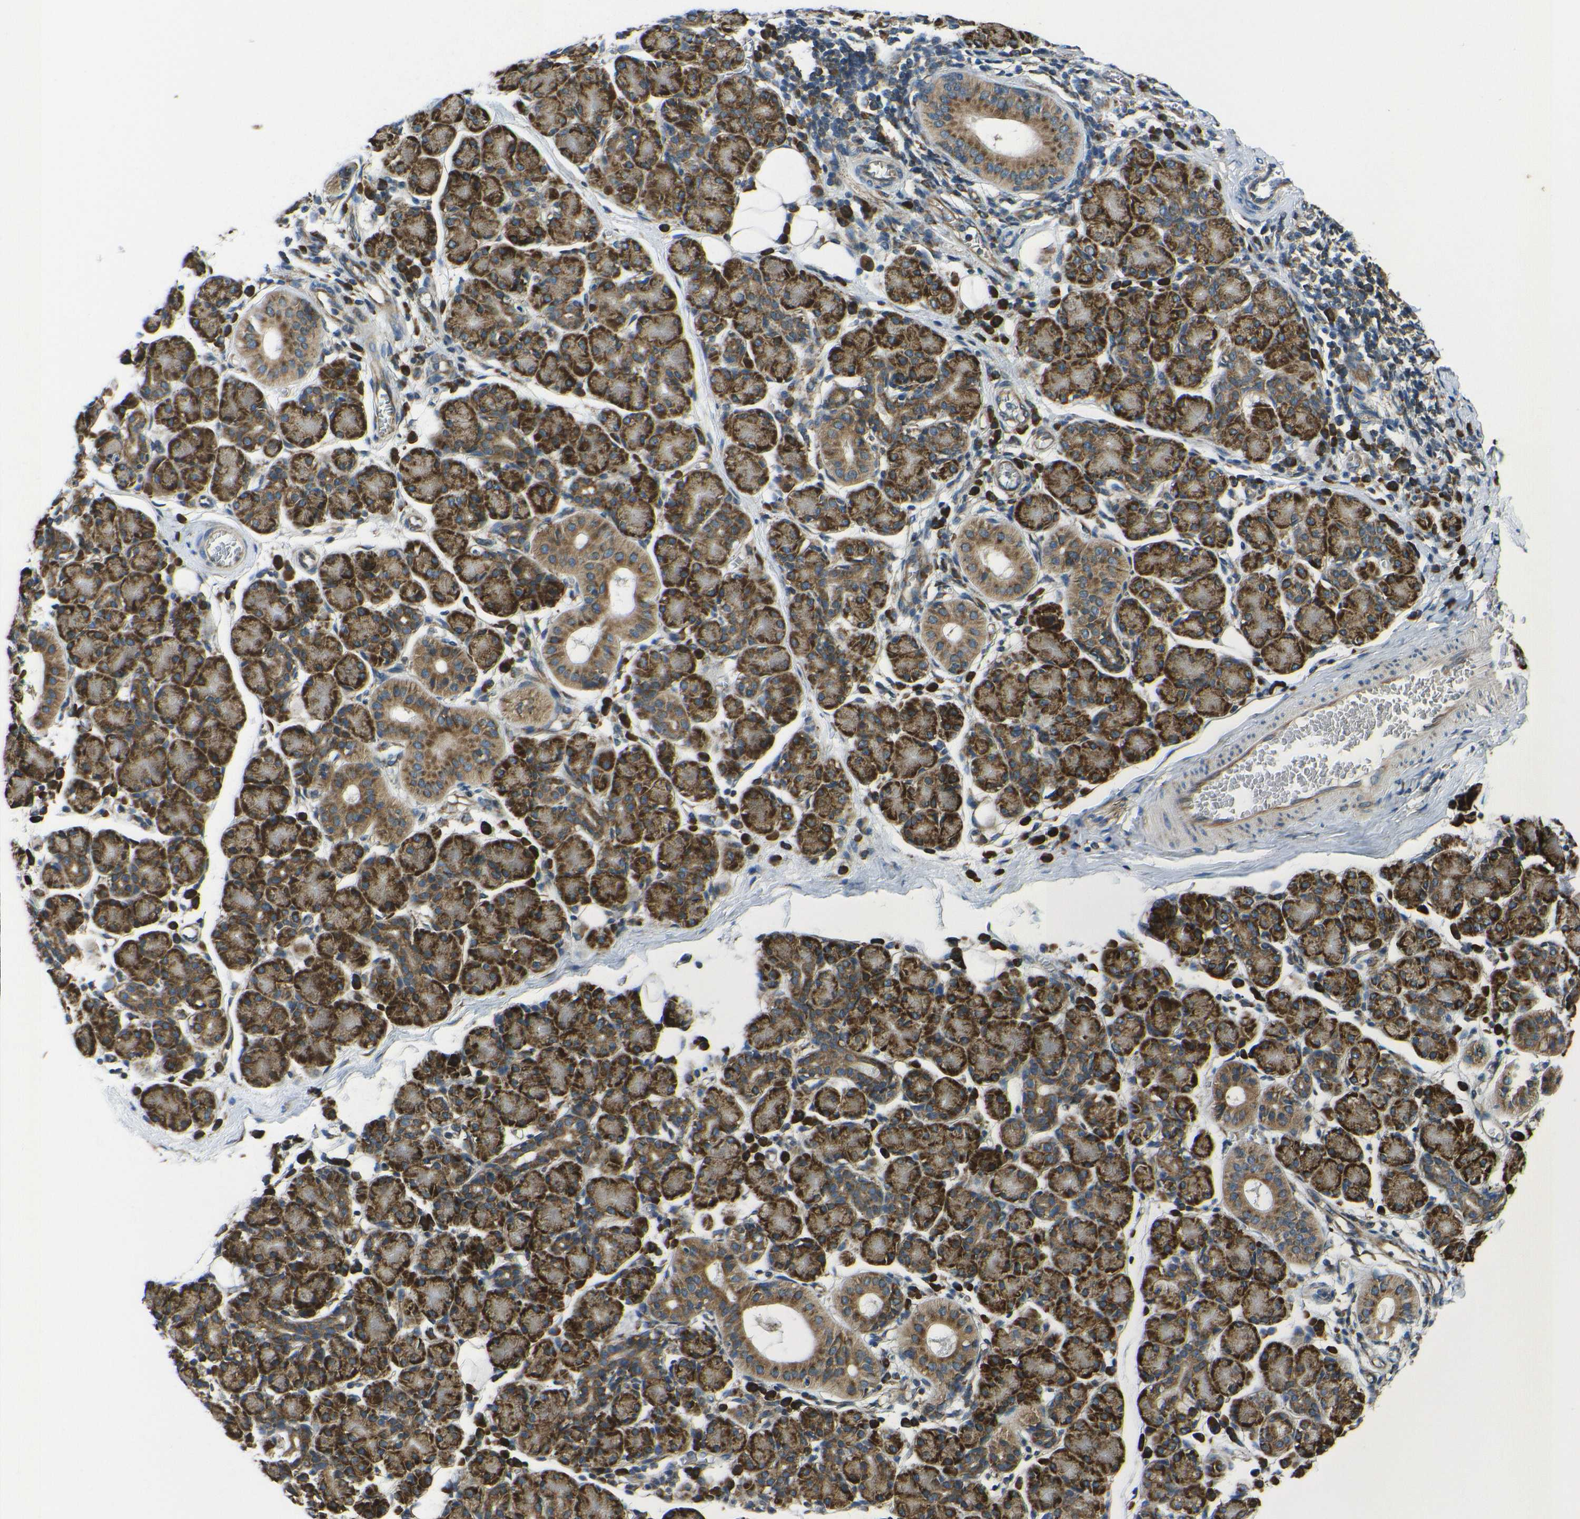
{"staining": {"intensity": "strong", "quantity": ">75%", "location": "cytoplasmic/membranous"}, "tissue": "salivary gland", "cell_type": "Glandular cells", "image_type": "normal", "snomed": [{"axis": "morphology", "description": "Normal tissue, NOS"}, {"axis": "morphology", "description": "Inflammation, NOS"}, {"axis": "topography", "description": "Lymph node"}, {"axis": "topography", "description": "Salivary gland"}], "caption": "The photomicrograph reveals staining of benign salivary gland, revealing strong cytoplasmic/membranous protein expression (brown color) within glandular cells.", "gene": "RPSA", "patient": {"sex": "male", "age": 3}}